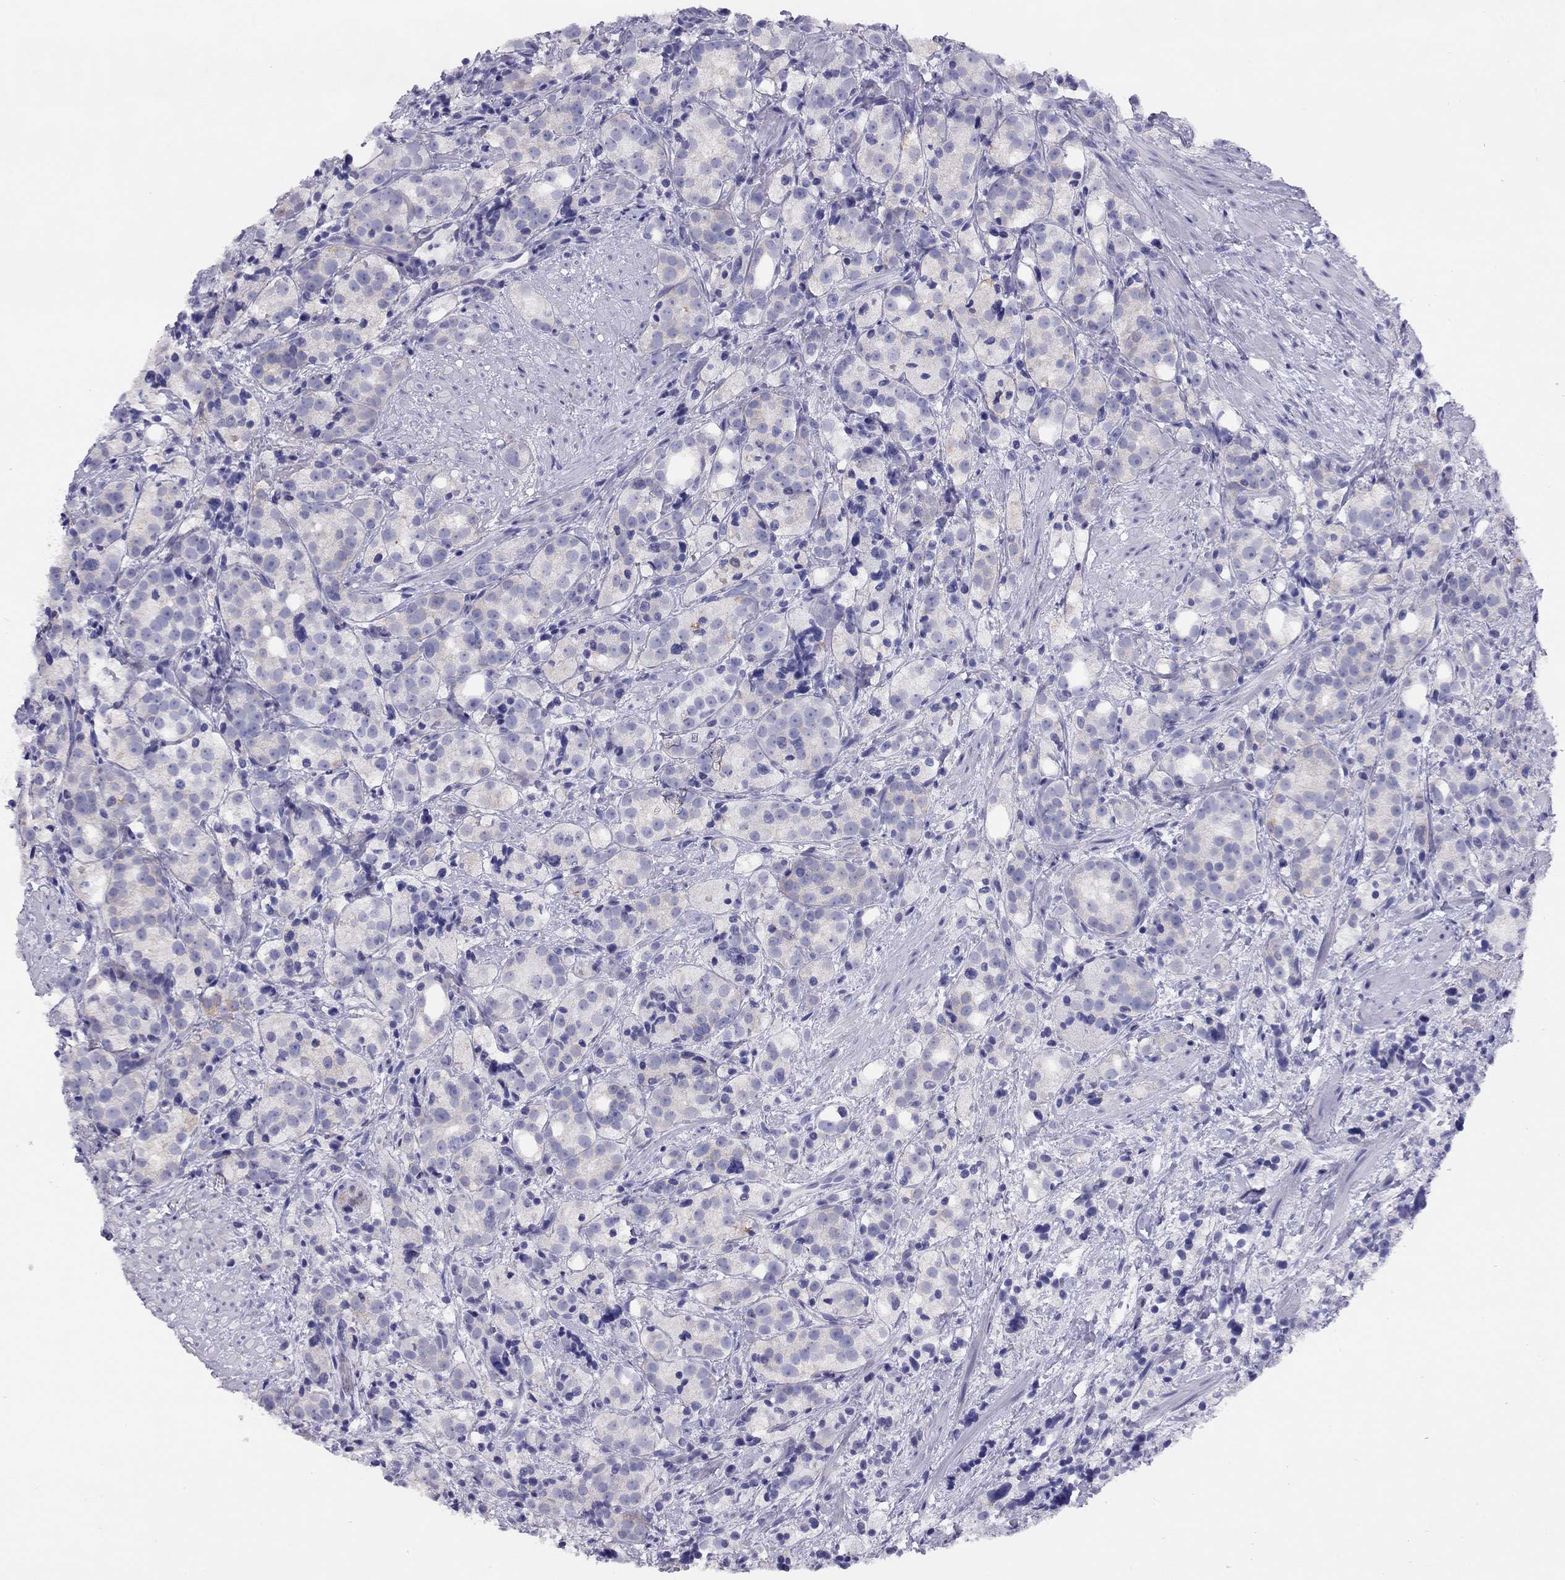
{"staining": {"intensity": "weak", "quantity": "<25%", "location": "cytoplasmic/membranous"}, "tissue": "prostate cancer", "cell_type": "Tumor cells", "image_type": "cancer", "snomed": [{"axis": "morphology", "description": "Adenocarcinoma, High grade"}, {"axis": "topography", "description": "Prostate"}], "caption": "The image exhibits no staining of tumor cells in adenocarcinoma (high-grade) (prostate).", "gene": "LRIT2", "patient": {"sex": "male", "age": 53}}